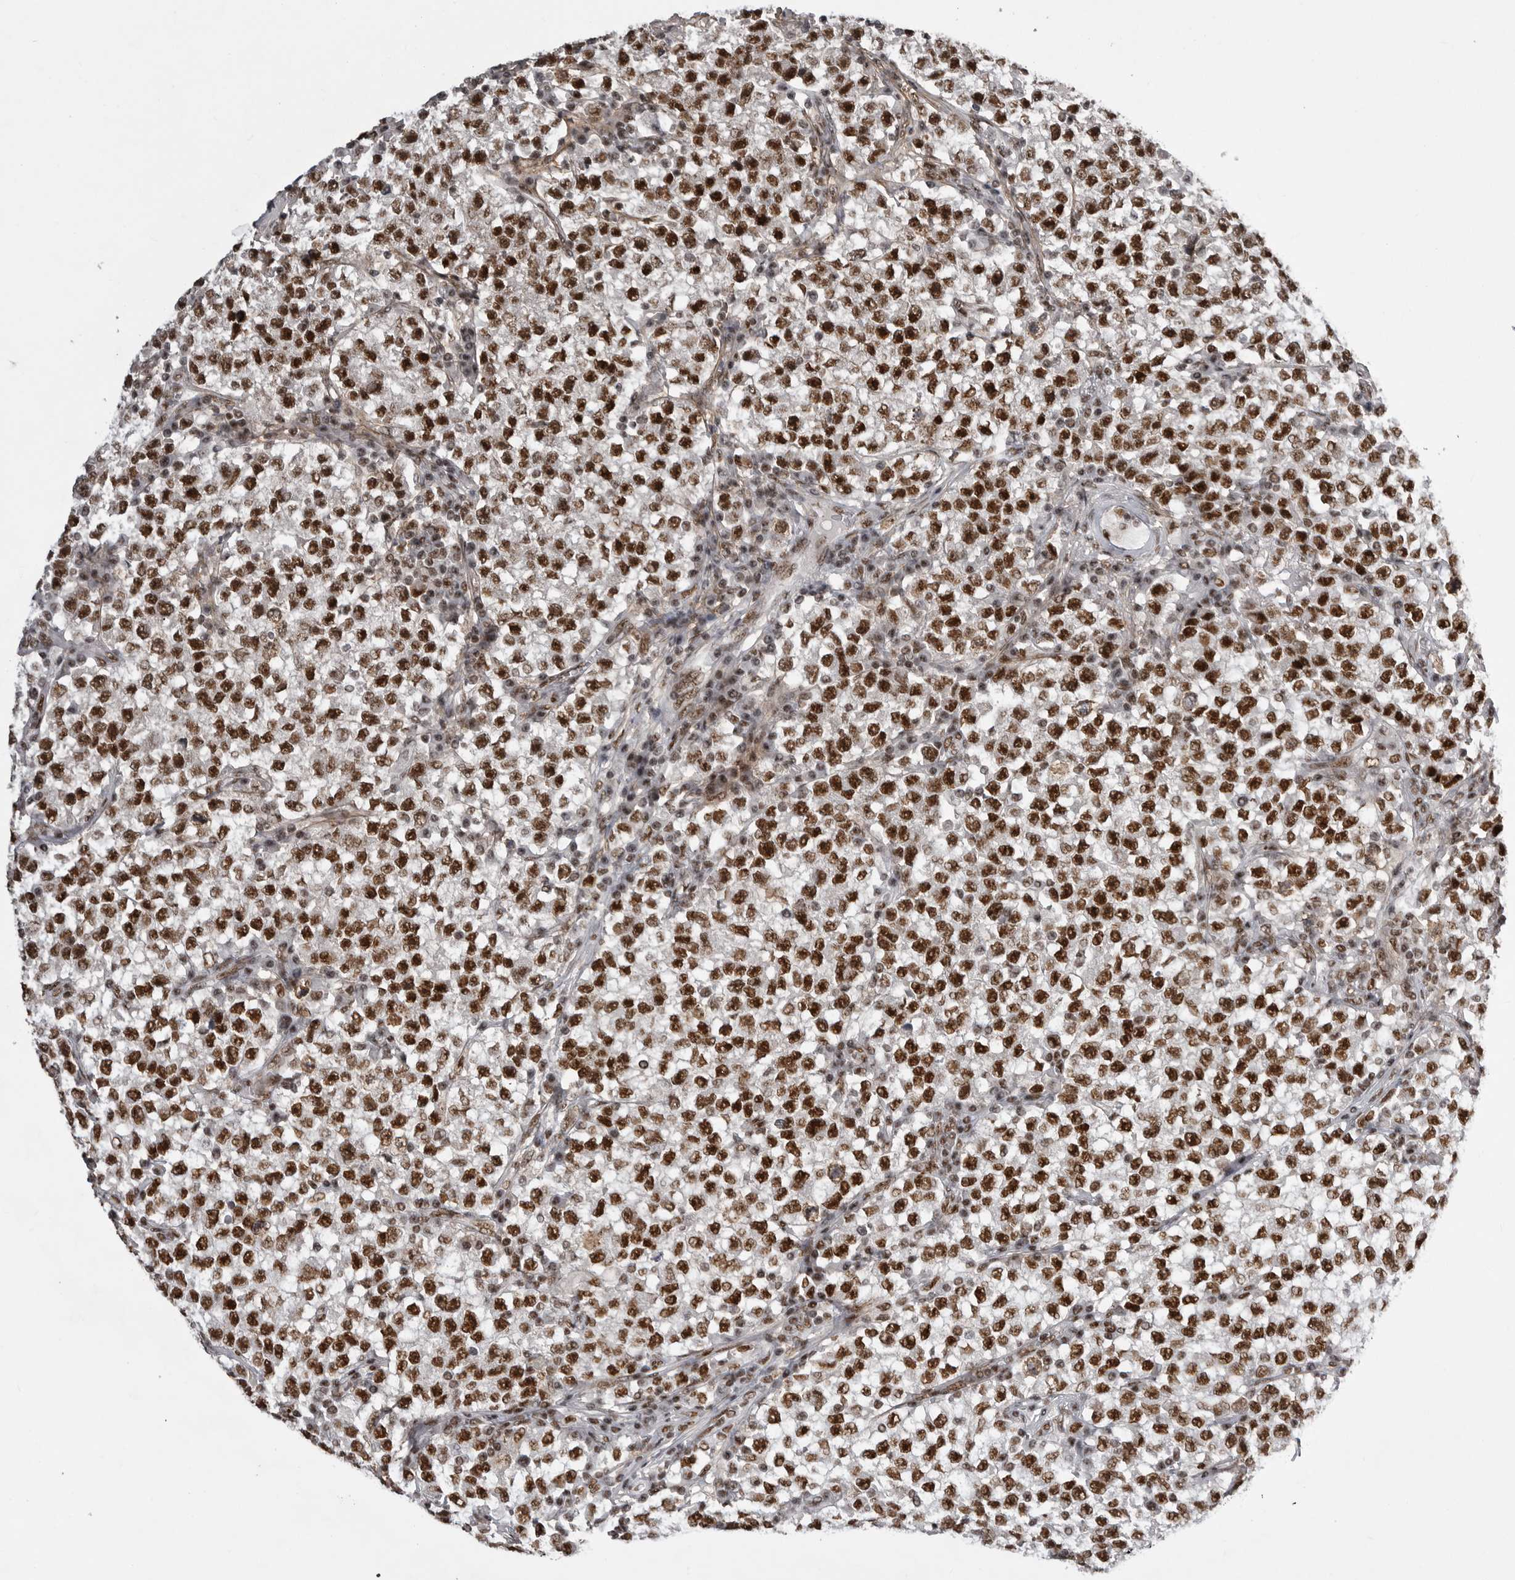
{"staining": {"intensity": "strong", "quantity": ">75%", "location": "cytoplasmic/membranous,nuclear"}, "tissue": "testis cancer", "cell_type": "Tumor cells", "image_type": "cancer", "snomed": [{"axis": "morphology", "description": "Seminoma, NOS"}, {"axis": "topography", "description": "Testis"}], "caption": "Brown immunohistochemical staining in seminoma (testis) reveals strong cytoplasmic/membranous and nuclear positivity in about >75% of tumor cells.", "gene": "PPP1R8", "patient": {"sex": "male", "age": 22}}